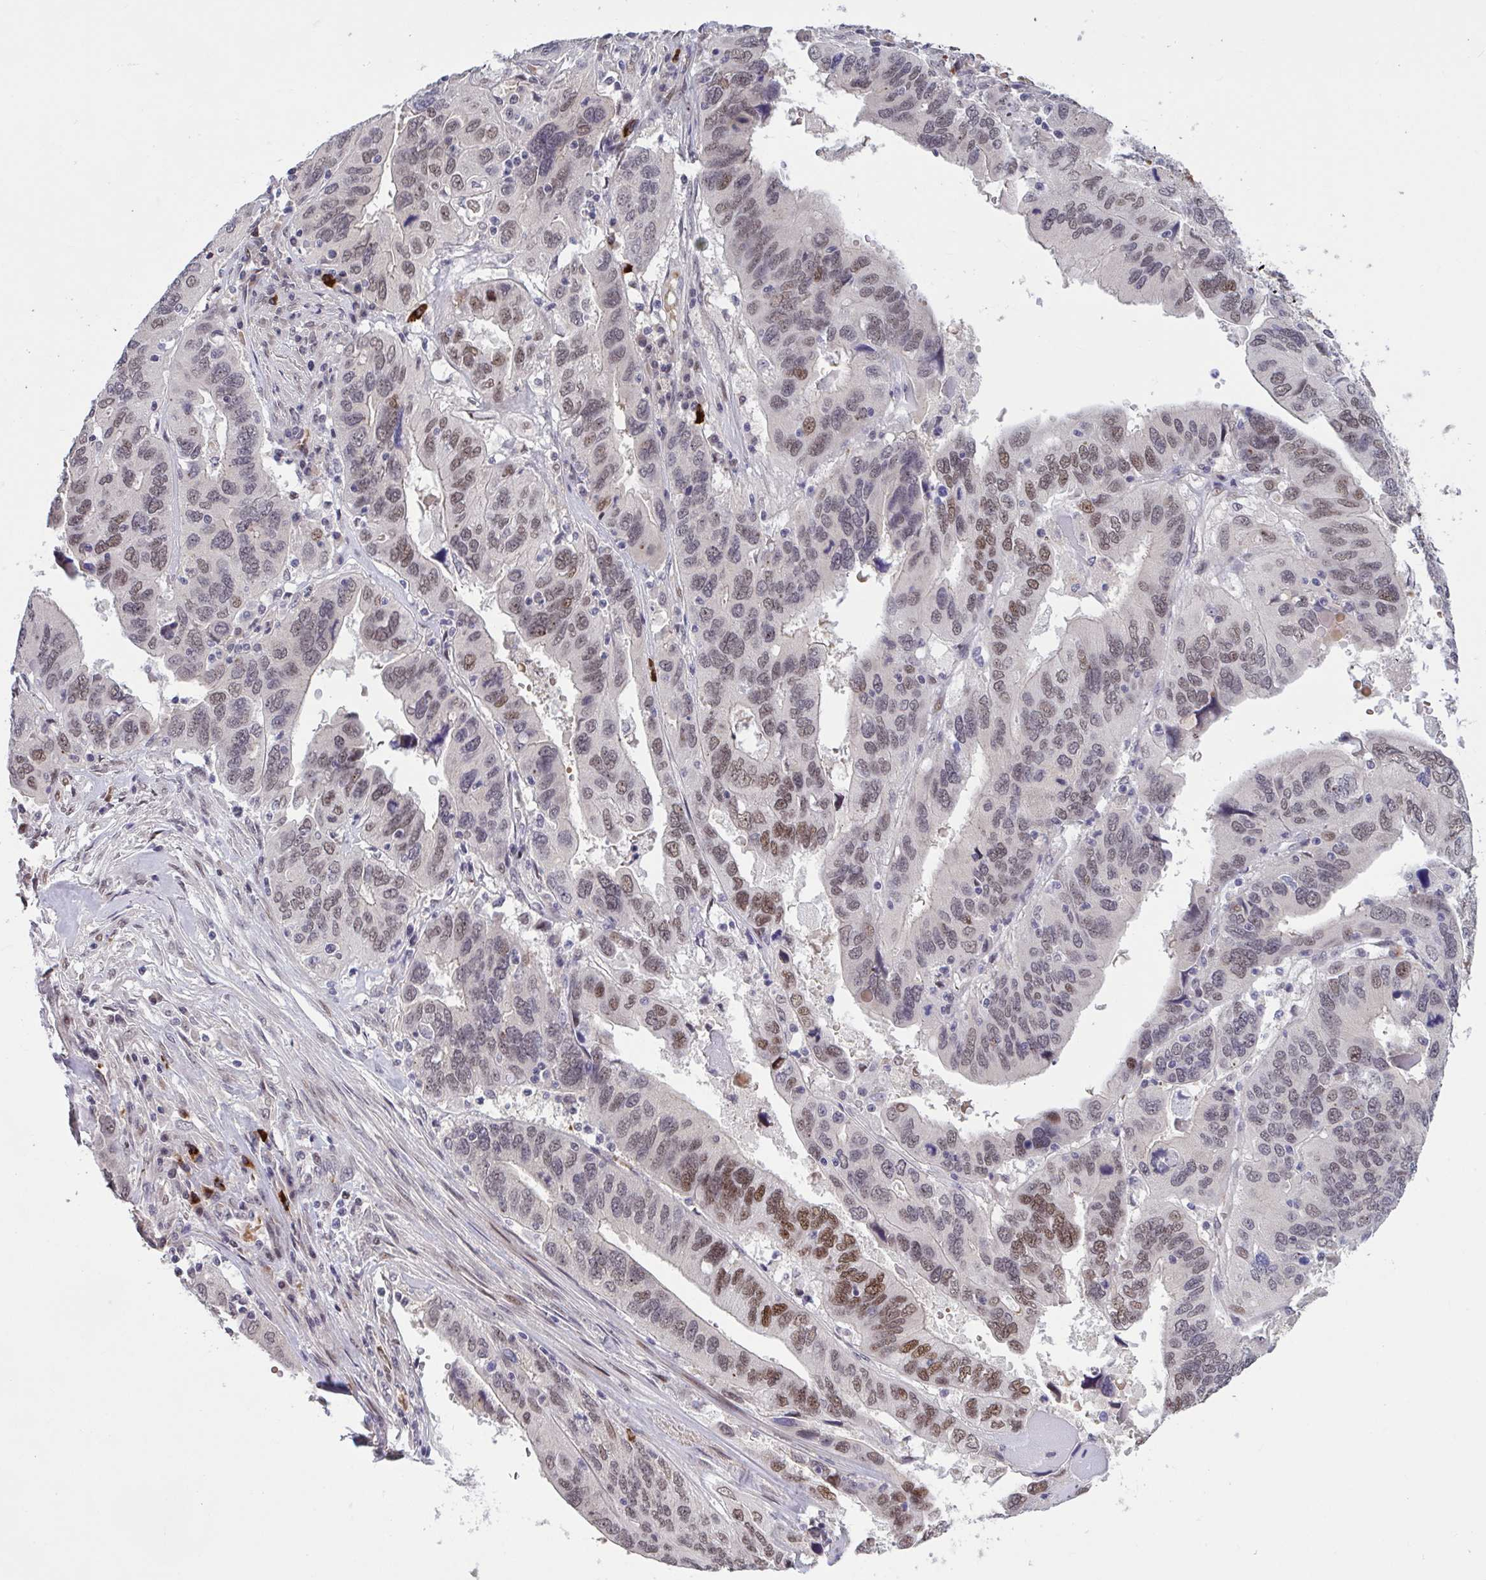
{"staining": {"intensity": "moderate", "quantity": "25%-75%", "location": "nuclear"}, "tissue": "ovarian cancer", "cell_type": "Tumor cells", "image_type": "cancer", "snomed": [{"axis": "morphology", "description": "Cystadenocarcinoma, serous, NOS"}, {"axis": "topography", "description": "Ovary"}], "caption": "Ovarian cancer (serous cystadenocarcinoma) was stained to show a protein in brown. There is medium levels of moderate nuclear staining in about 25%-75% of tumor cells. The staining was performed using DAB, with brown indicating positive protein expression. Nuclei are stained blue with hematoxylin.", "gene": "ZNF414", "patient": {"sex": "female", "age": 79}}